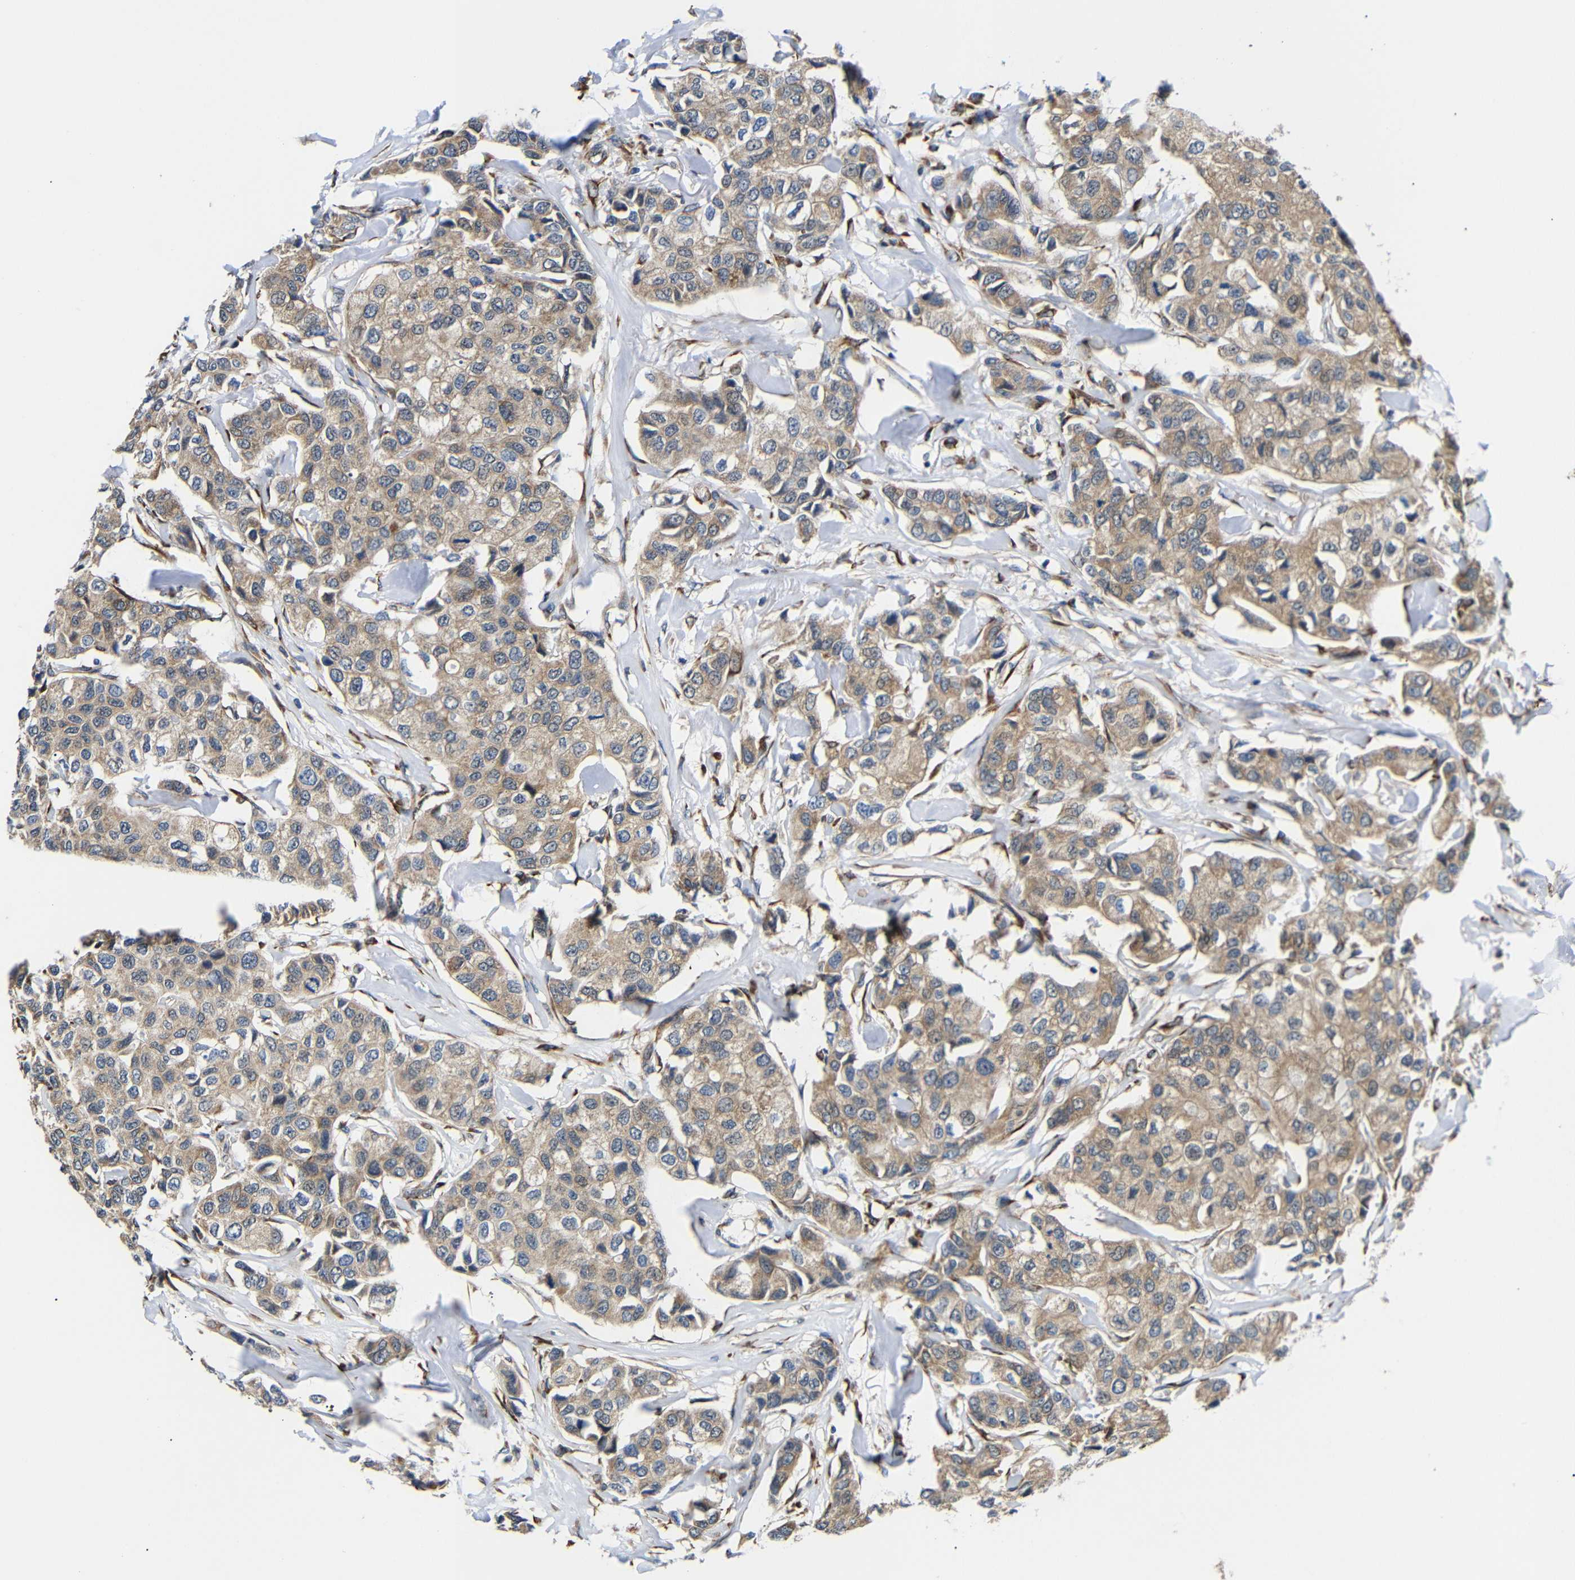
{"staining": {"intensity": "weak", "quantity": ">75%", "location": "cytoplasmic/membranous"}, "tissue": "breast cancer", "cell_type": "Tumor cells", "image_type": "cancer", "snomed": [{"axis": "morphology", "description": "Duct carcinoma"}, {"axis": "topography", "description": "Breast"}], "caption": "Breast cancer stained with a protein marker demonstrates weak staining in tumor cells.", "gene": "KANK4", "patient": {"sex": "female", "age": 80}}